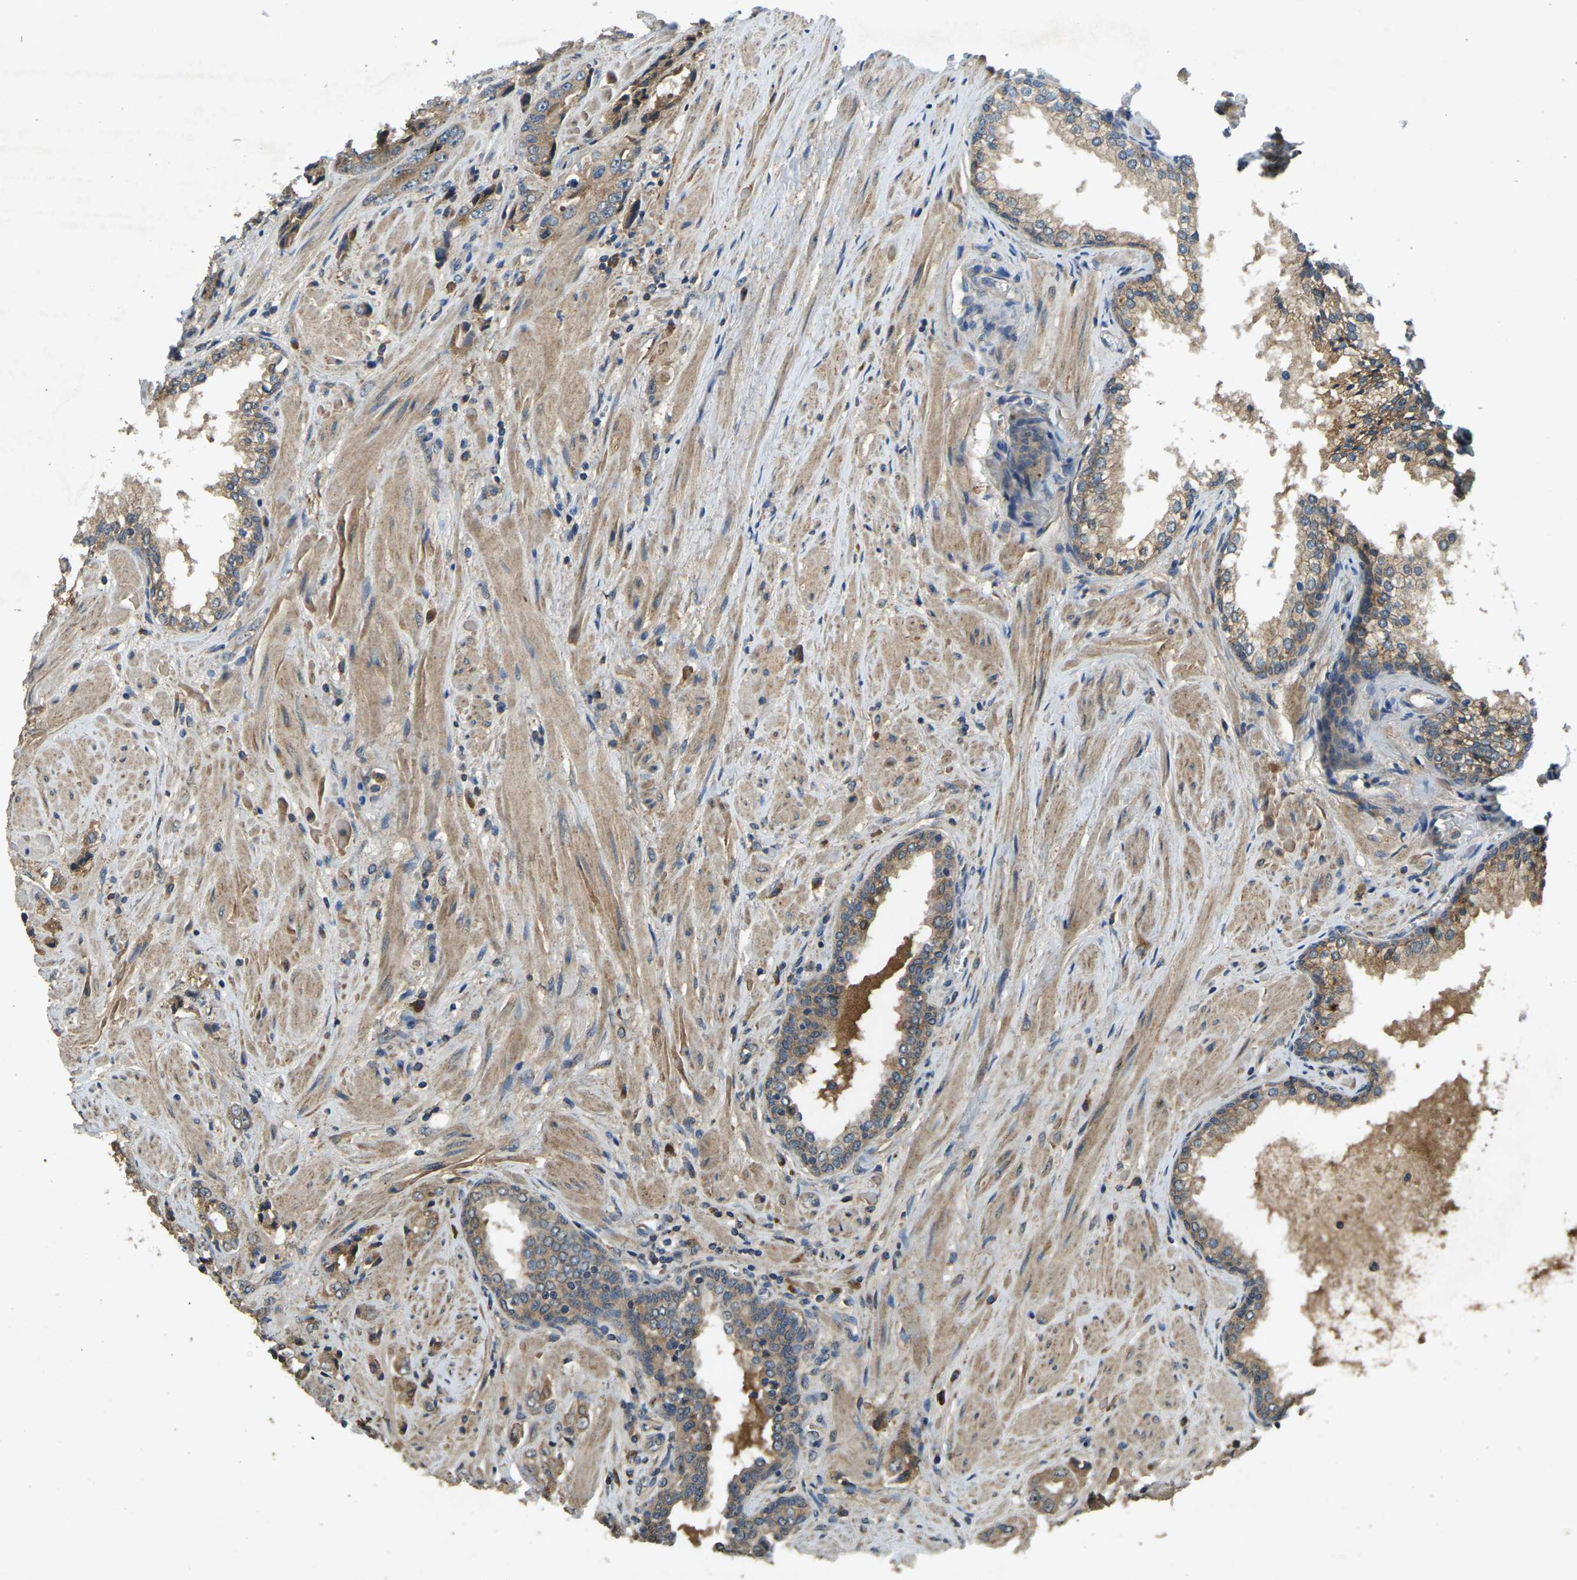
{"staining": {"intensity": "weak", "quantity": ">75%", "location": "cytoplasmic/membranous"}, "tissue": "prostate cancer", "cell_type": "Tumor cells", "image_type": "cancer", "snomed": [{"axis": "morphology", "description": "Adenocarcinoma, High grade"}, {"axis": "topography", "description": "Prostate"}], "caption": "Immunohistochemical staining of prostate cancer (high-grade adenocarcinoma) exhibits low levels of weak cytoplasmic/membranous protein positivity in approximately >75% of tumor cells.", "gene": "ATP8B1", "patient": {"sex": "male", "age": 61}}